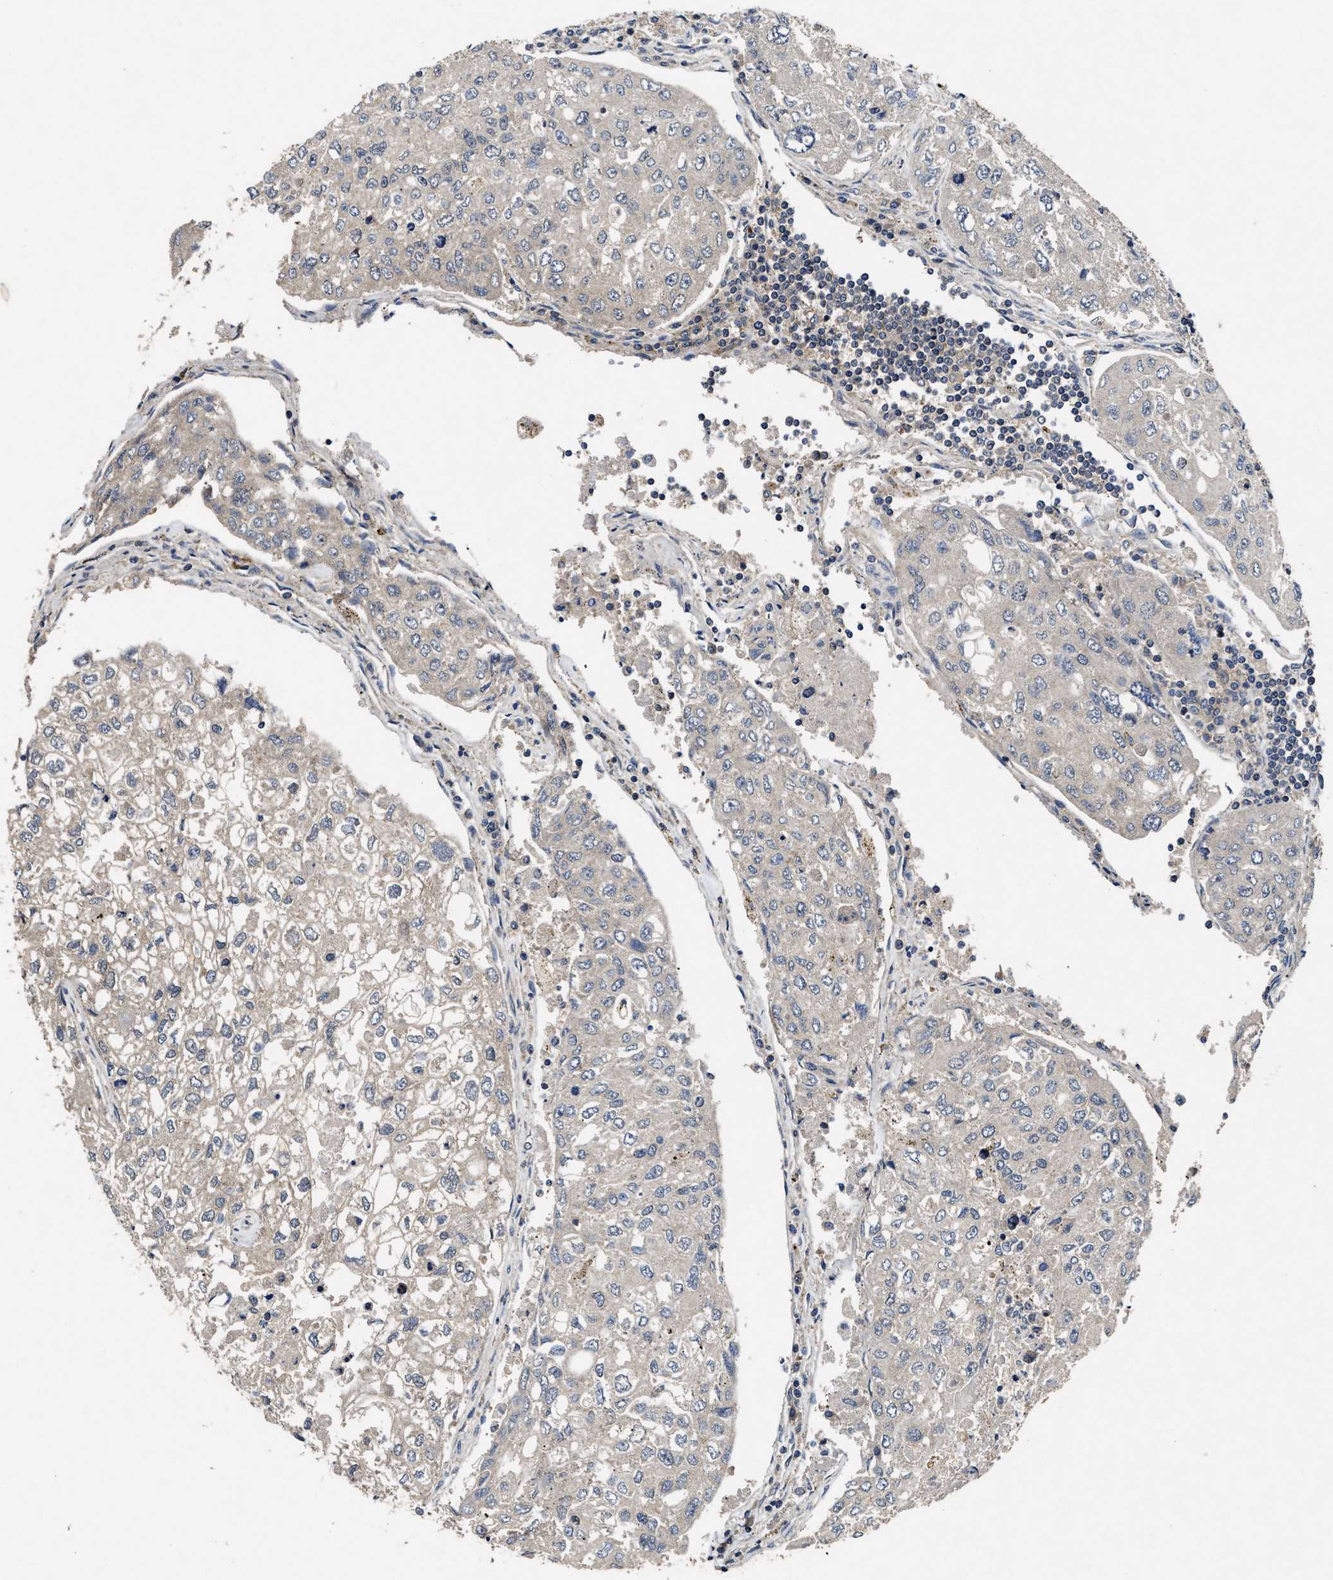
{"staining": {"intensity": "weak", "quantity": "<25%", "location": "cytoplasmic/membranous"}, "tissue": "urothelial cancer", "cell_type": "Tumor cells", "image_type": "cancer", "snomed": [{"axis": "morphology", "description": "Urothelial carcinoma, High grade"}, {"axis": "topography", "description": "Lymph node"}, {"axis": "topography", "description": "Urinary bladder"}], "caption": "An immunohistochemistry histopathology image of high-grade urothelial carcinoma is shown. There is no staining in tumor cells of high-grade urothelial carcinoma.", "gene": "PDAP1", "patient": {"sex": "male", "age": 51}}